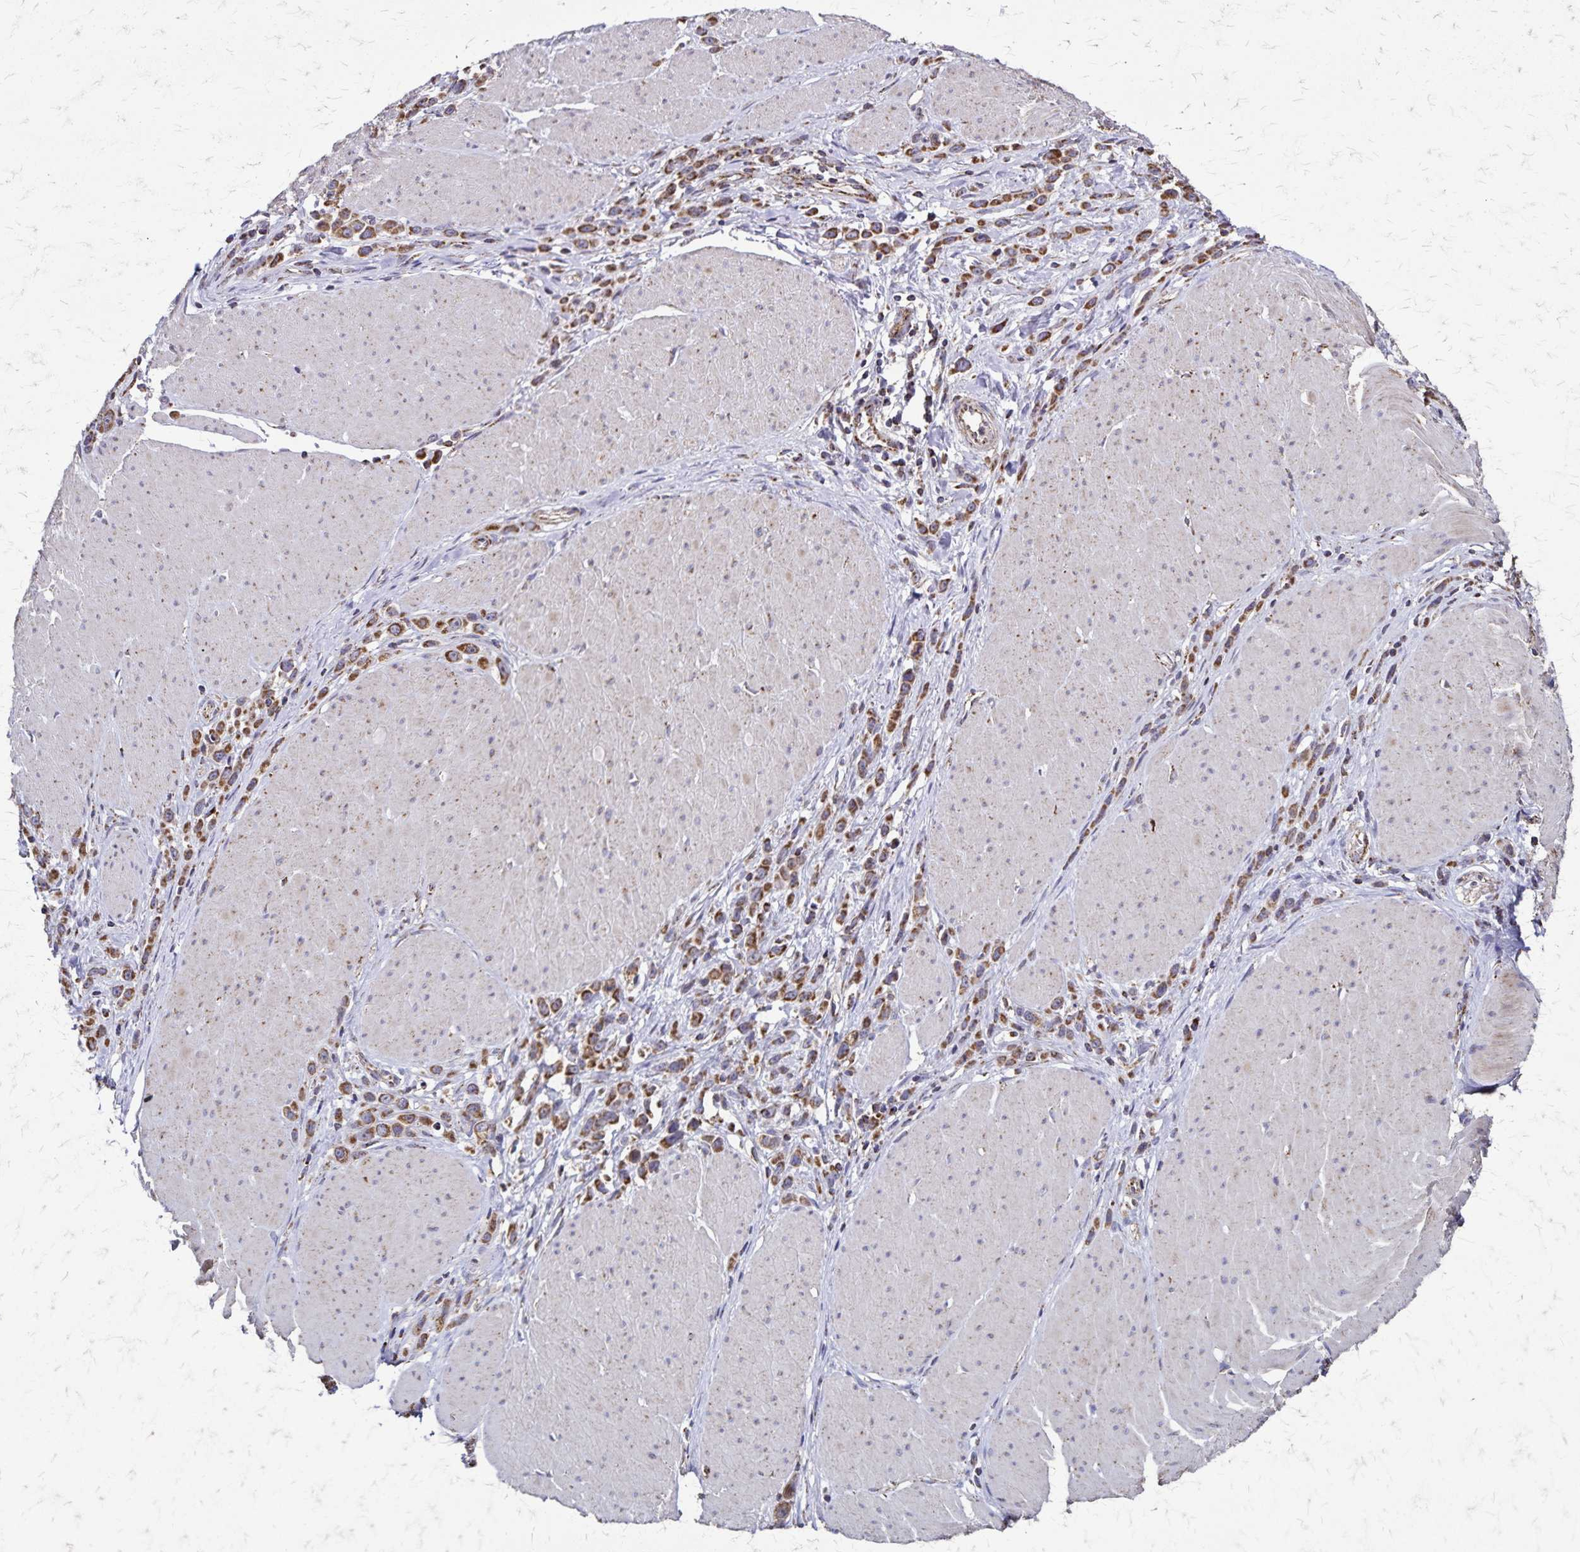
{"staining": {"intensity": "moderate", "quantity": ">75%", "location": "cytoplasmic/membranous"}, "tissue": "stomach cancer", "cell_type": "Tumor cells", "image_type": "cancer", "snomed": [{"axis": "morphology", "description": "Adenocarcinoma, NOS"}, {"axis": "topography", "description": "Stomach"}], "caption": "Immunohistochemical staining of stomach cancer shows medium levels of moderate cytoplasmic/membranous protein staining in approximately >75% of tumor cells.", "gene": "NFS1", "patient": {"sex": "male", "age": 47}}